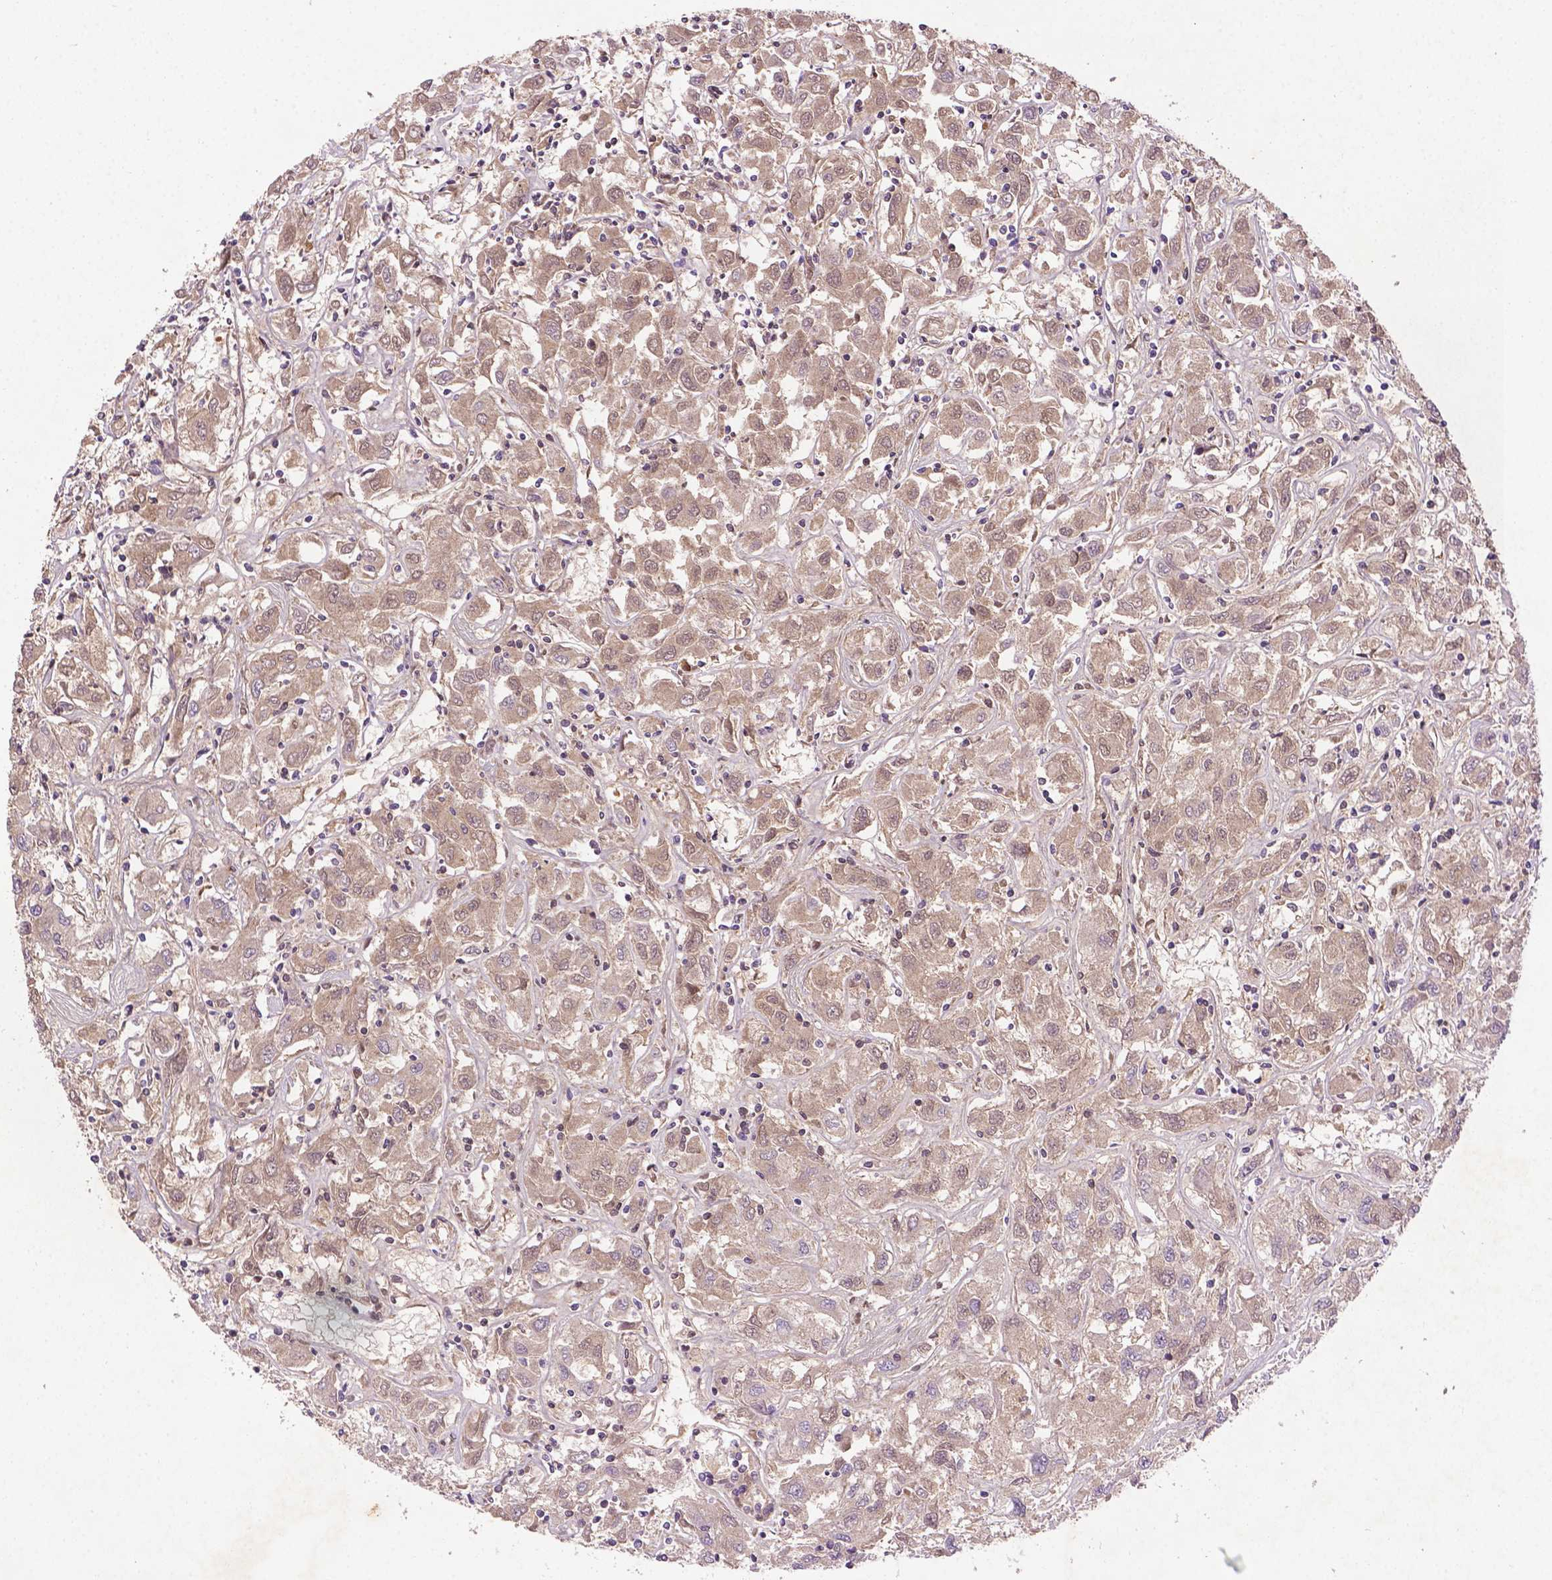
{"staining": {"intensity": "weak", "quantity": ">75%", "location": "cytoplasmic/membranous,nuclear"}, "tissue": "renal cancer", "cell_type": "Tumor cells", "image_type": "cancer", "snomed": [{"axis": "morphology", "description": "Adenocarcinoma, NOS"}, {"axis": "topography", "description": "Kidney"}], "caption": "High-power microscopy captured an IHC micrograph of renal adenocarcinoma, revealing weak cytoplasmic/membranous and nuclear positivity in approximately >75% of tumor cells.", "gene": "SOX17", "patient": {"sex": "female", "age": 76}}